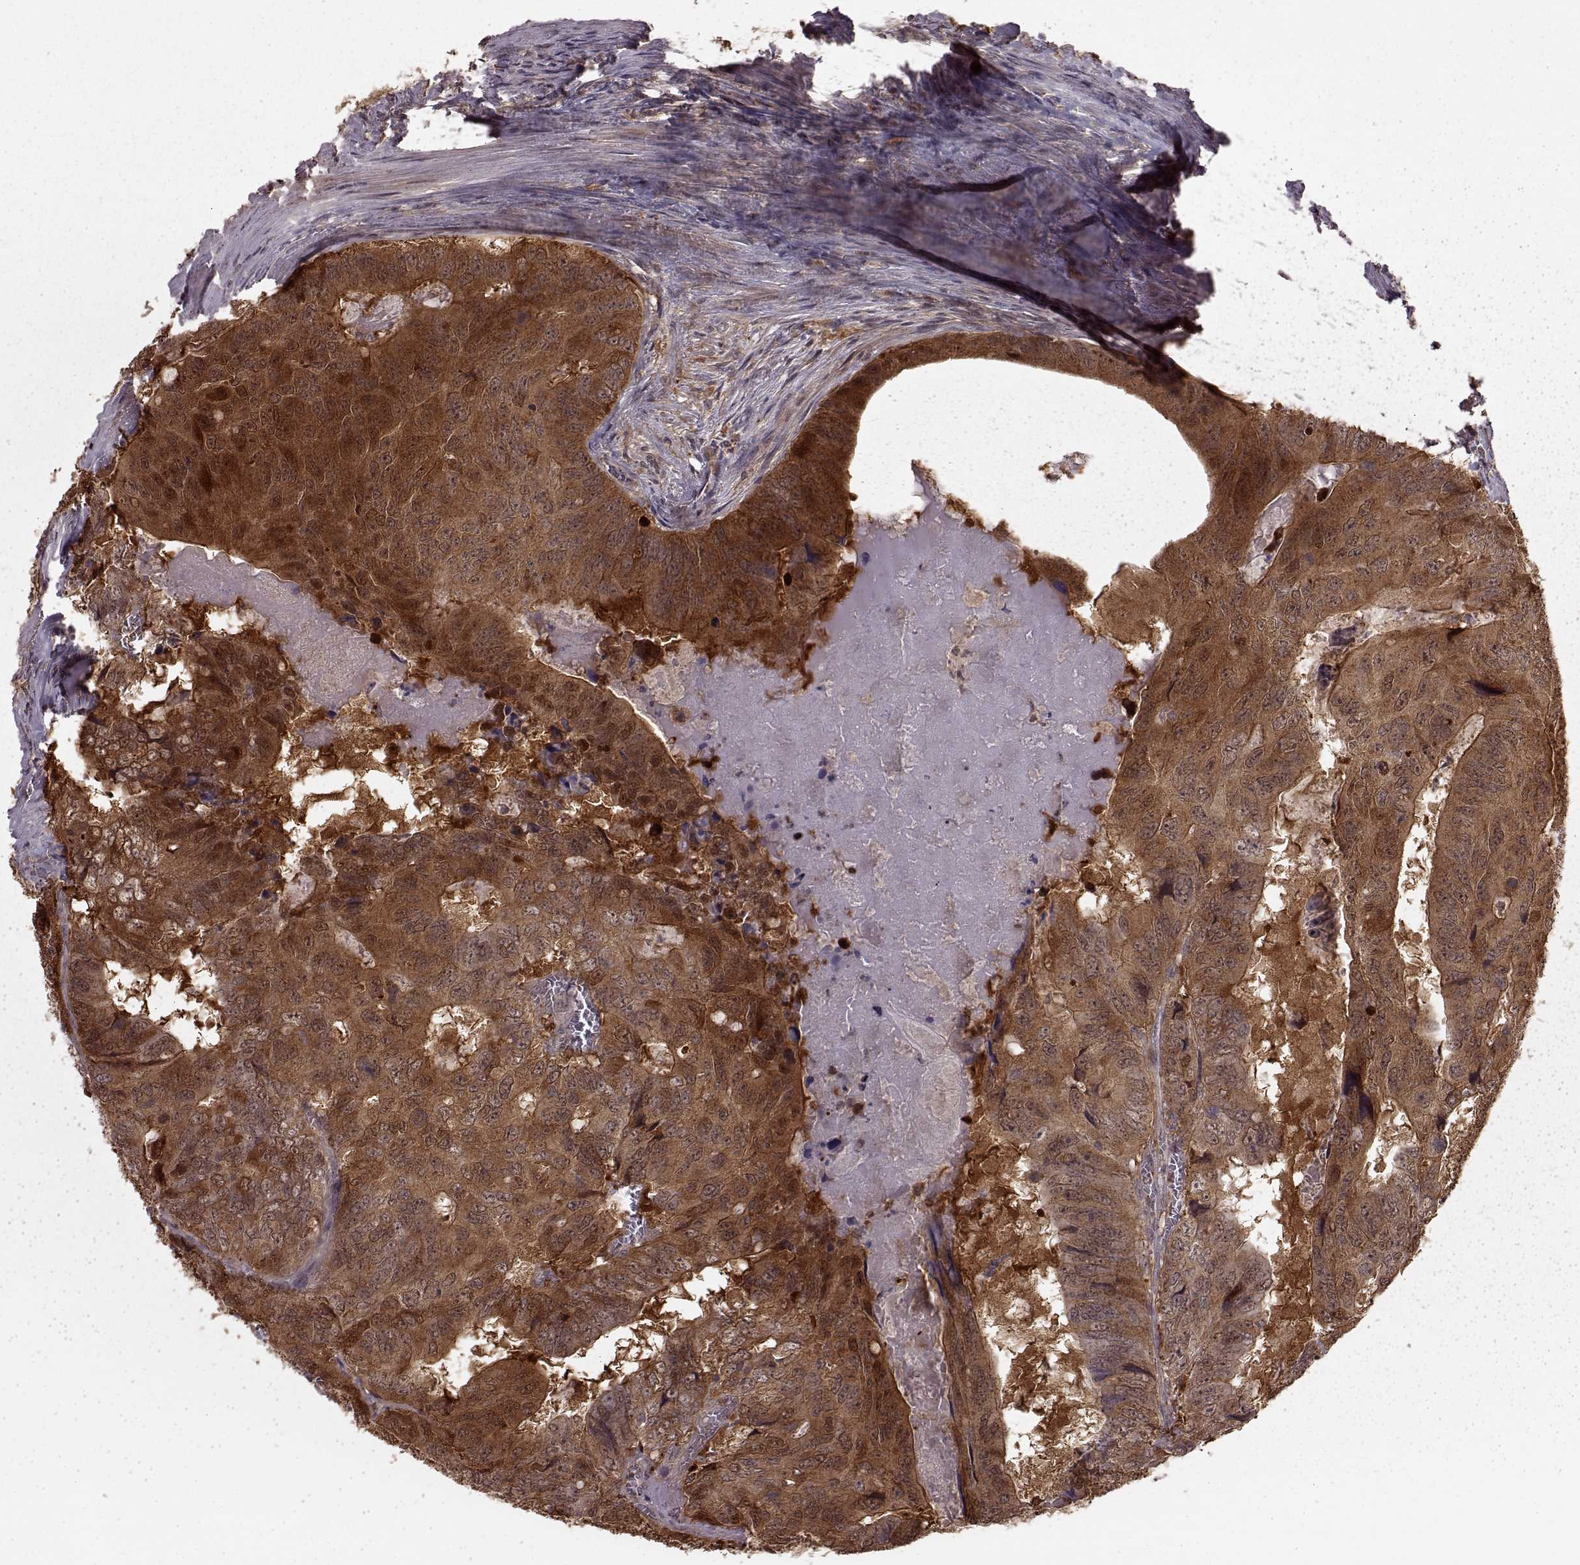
{"staining": {"intensity": "moderate", "quantity": ">75%", "location": "cytoplasmic/membranous"}, "tissue": "colorectal cancer", "cell_type": "Tumor cells", "image_type": "cancer", "snomed": [{"axis": "morphology", "description": "Adenocarcinoma, NOS"}, {"axis": "topography", "description": "Colon"}], "caption": "A high-resolution photomicrograph shows IHC staining of colorectal cancer (adenocarcinoma), which displays moderate cytoplasmic/membranous positivity in approximately >75% of tumor cells.", "gene": "GSS", "patient": {"sex": "male", "age": 79}}